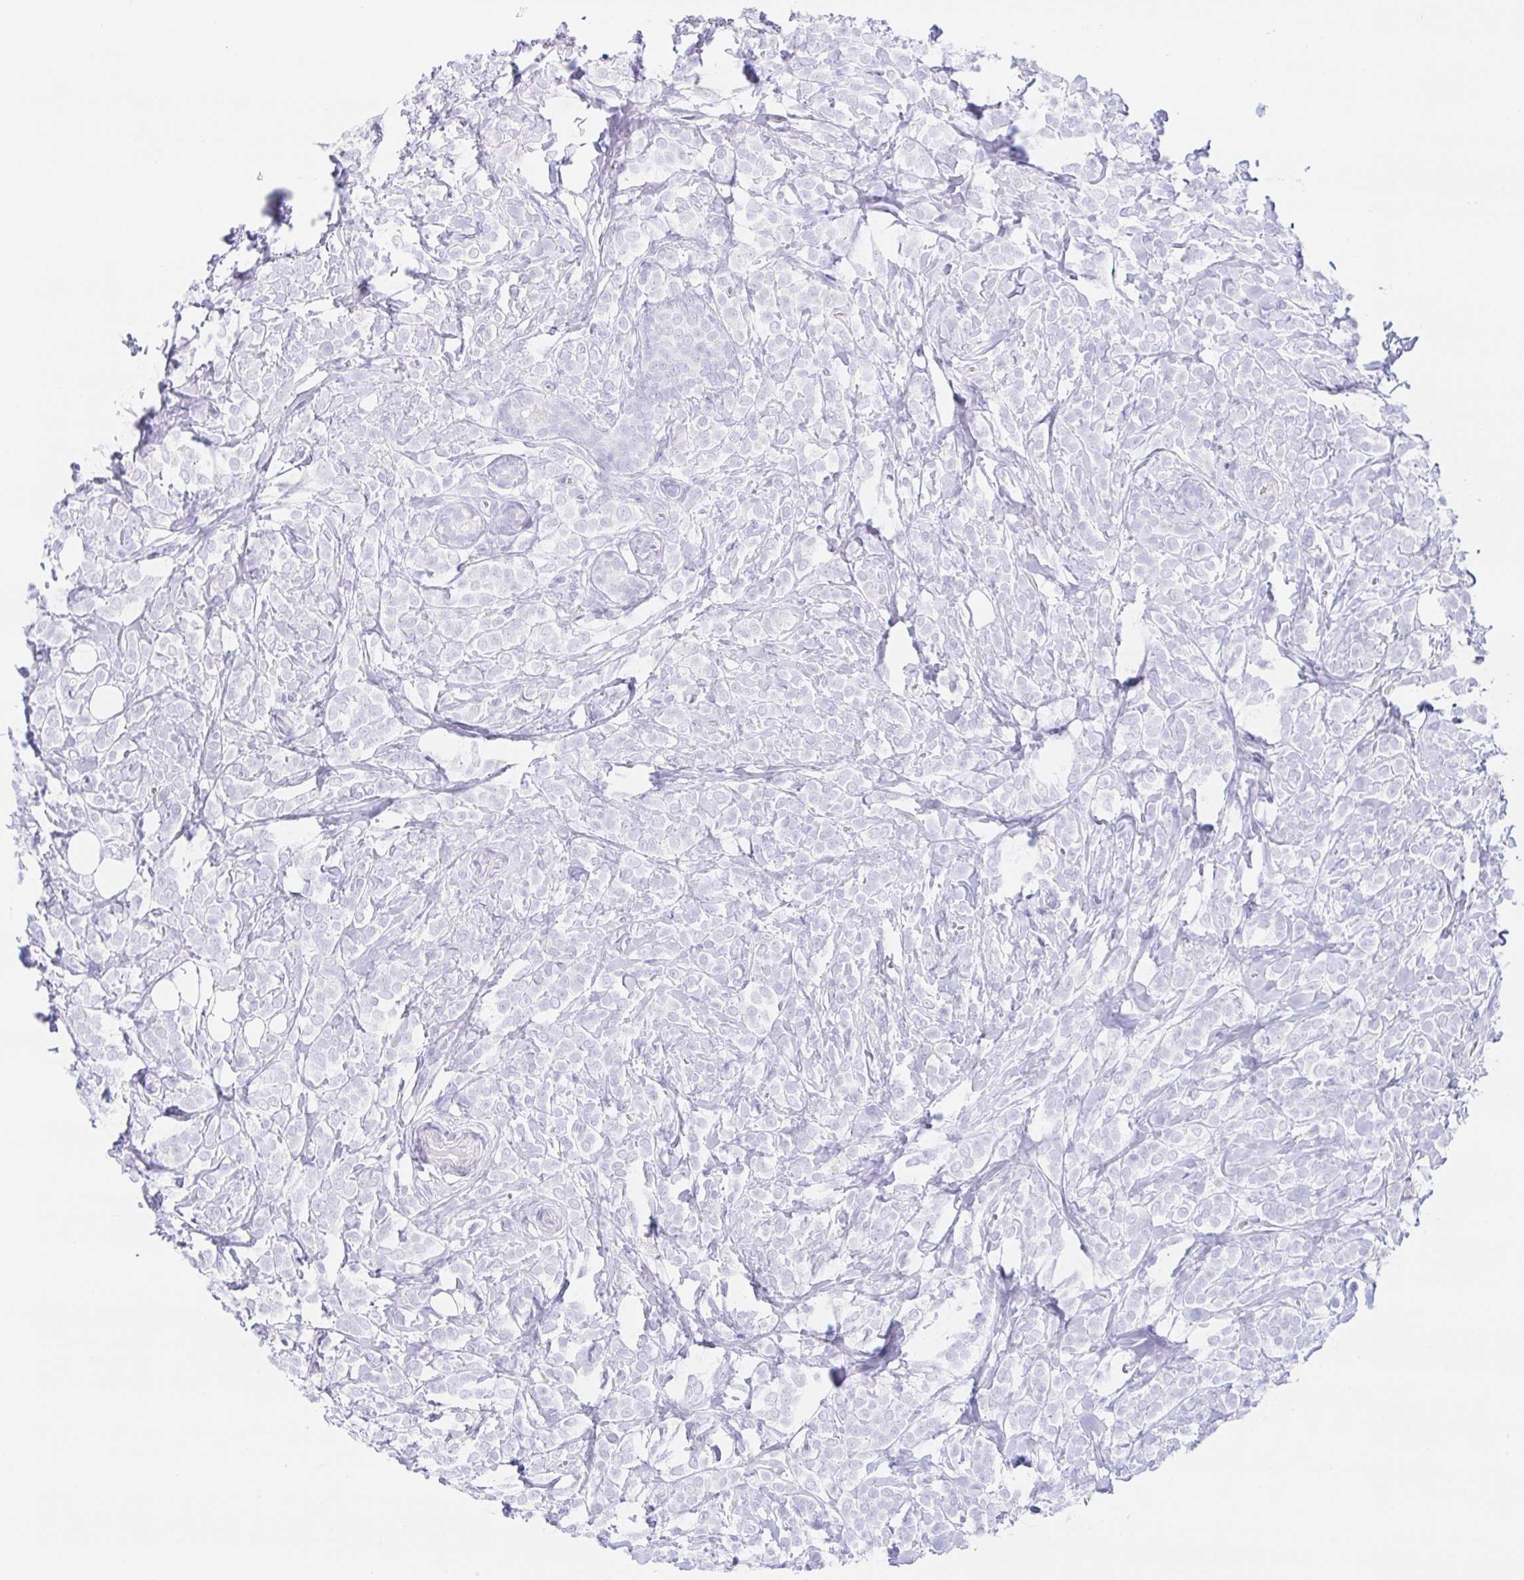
{"staining": {"intensity": "negative", "quantity": "none", "location": "none"}, "tissue": "breast cancer", "cell_type": "Tumor cells", "image_type": "cancer", "snomed": [{"axis": "morphology", "description": "Lobular carcinoma"}, {"axis": "topography", "description": "Breast"}], "caption": "Breast cancer (lobular carcinoma) stained for a protein using immunohistochemistry demonstrates no positivity tumor cells.", "gene": "PAX8", "patient": {"sex": "female", "age": 49}}